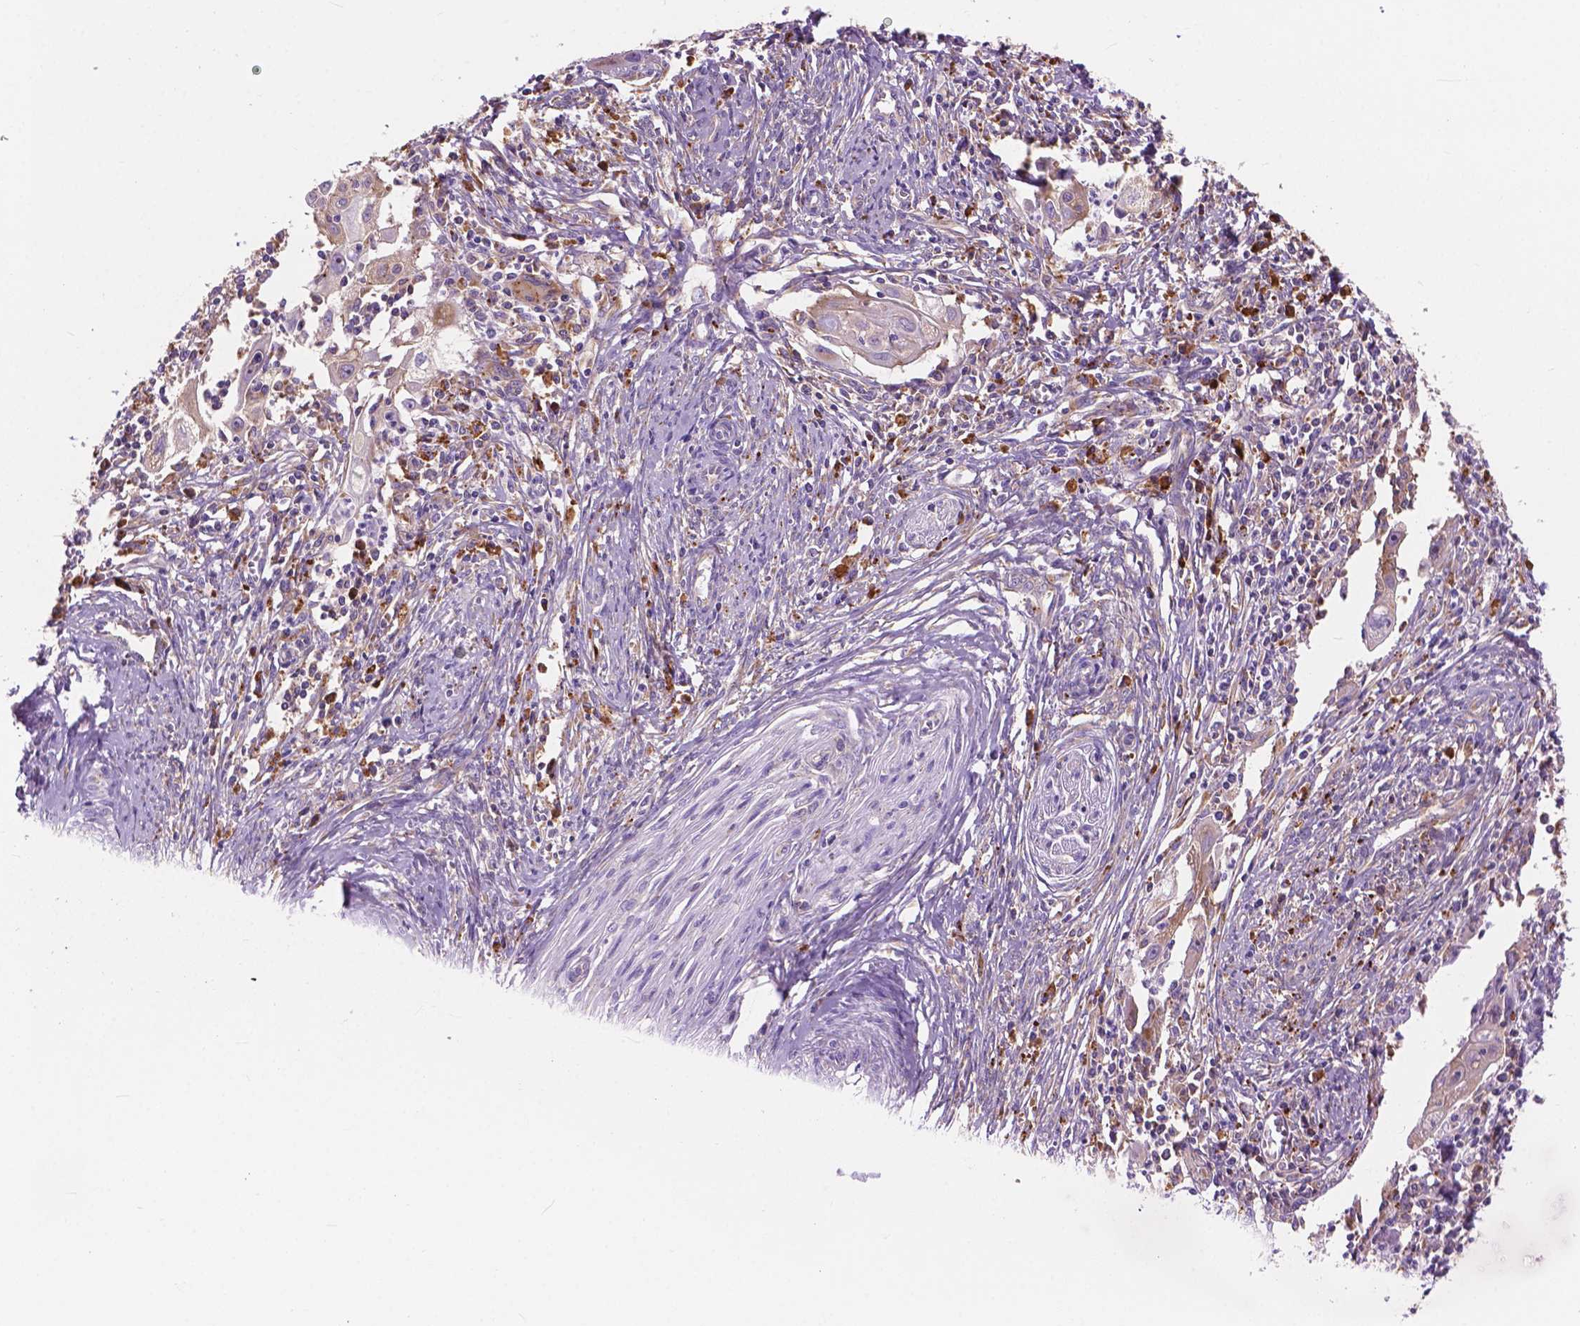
{"staining": {"intensity": "weak", "quantity": "<25%", "location": "cytoplasmic/membranous"}, "tissue": "cervical cancer", "cell_type": "Tumor cells", "image_type": "cancer", "snomed": [{"axis": "morphology", "description": "Squamous cell carcinoma, NOS"}, {"axis": "topography", "description": "Cervix"}], "caption": "DAB immunohistochemical staining of human cervical cancer demonstrates no significant expression in tumor cells.", "gene": "RPL37A", "patient": {"sex": "female", "age": 30}}